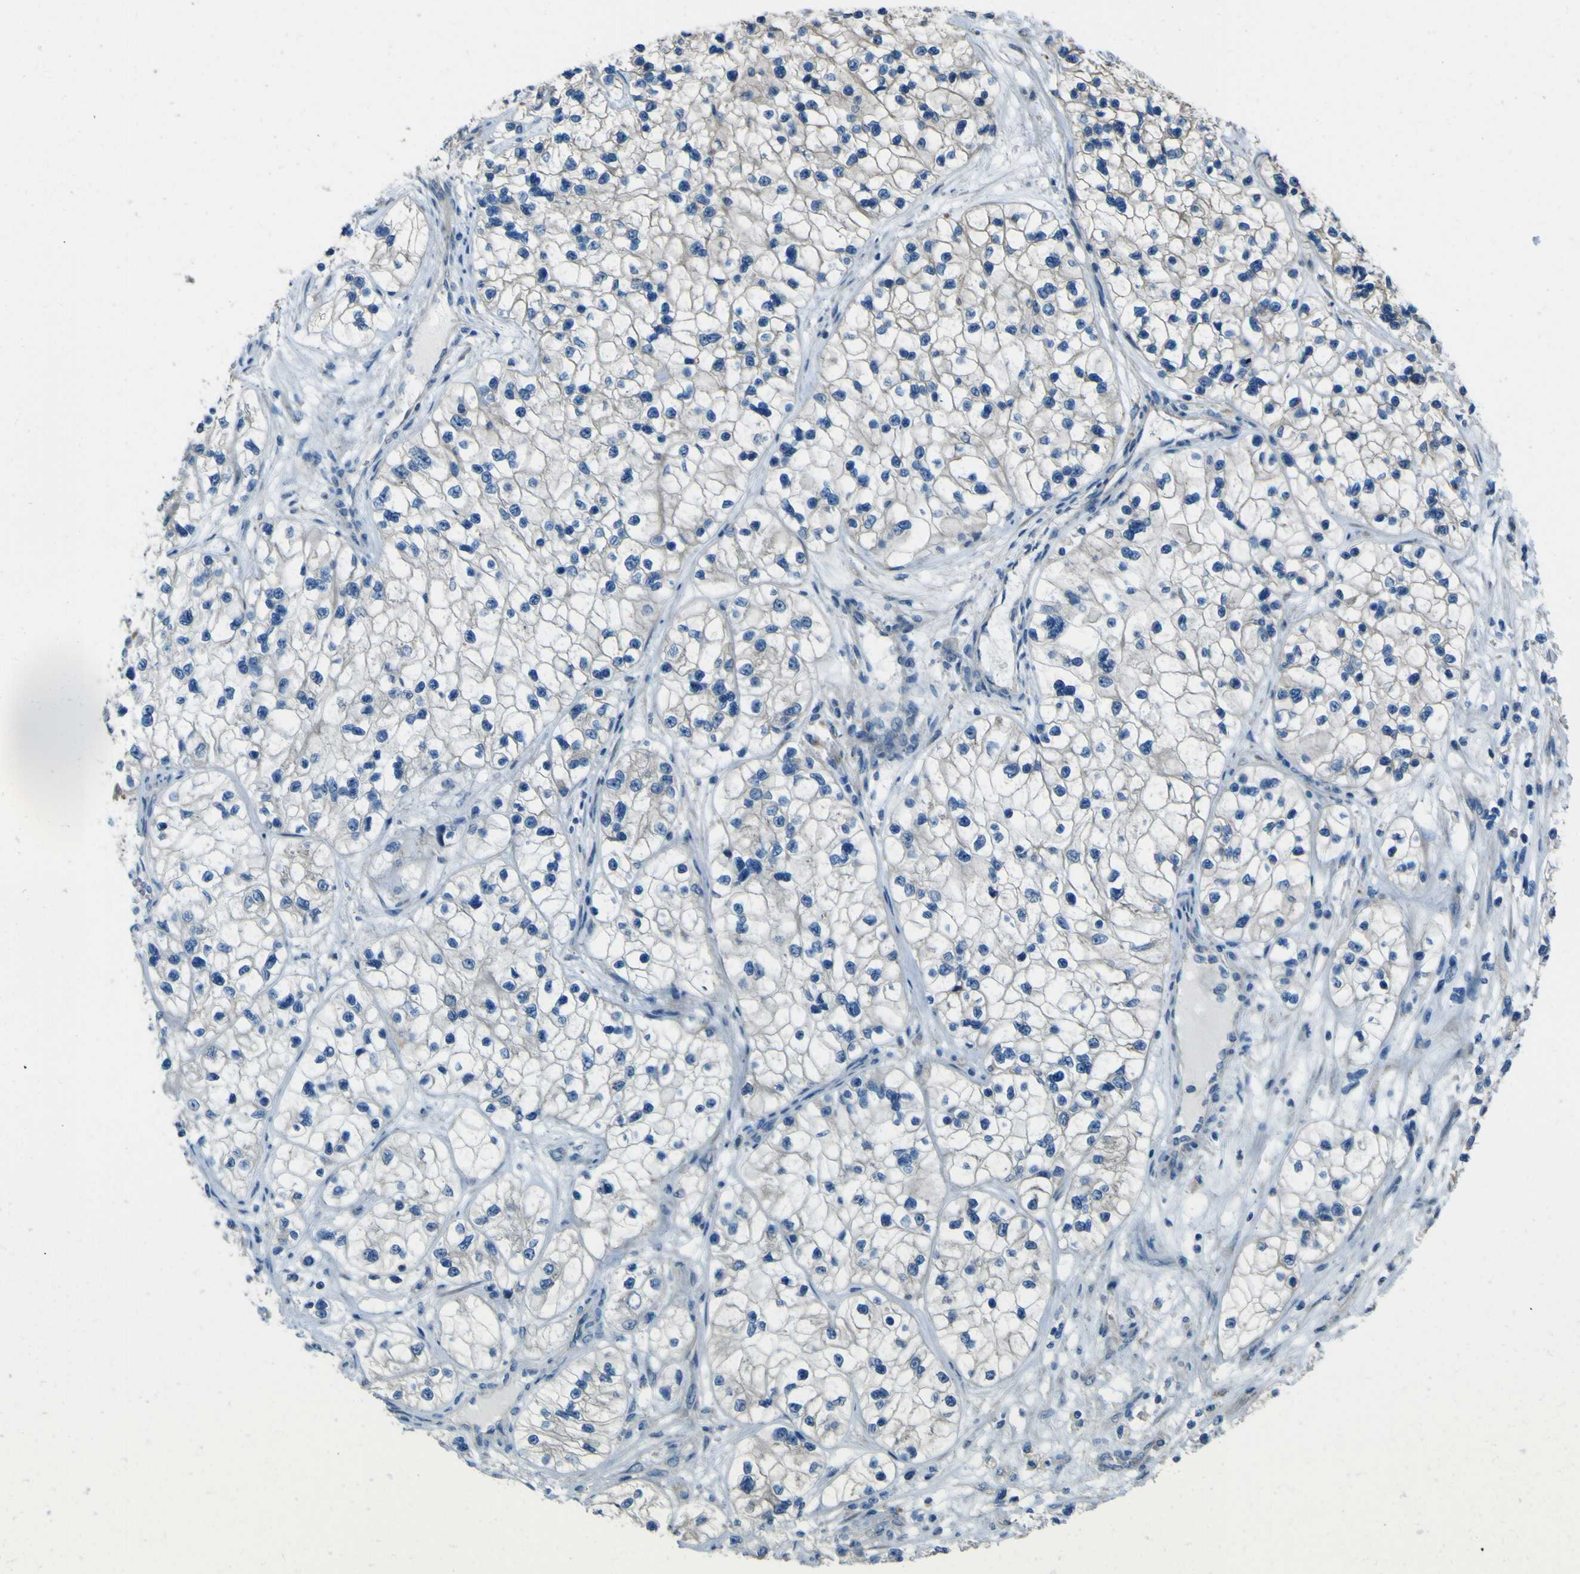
{"staining": {"intensity": "negative", "quantity": "none", "location": "none"}, "tissue": "renal cancer", "cell_type": "Tumor cells", "image_type": "cancer", "snomed": [{"axis": "morphology", "description": "Adenocarcinoma, NOS"}, {"axis": "topography", "description": "Kidney"}], "caption": "Histopathology image shows no significant protein positivity in tumor cells of adenocarcinoma (renal).", "gene": "NAALADL2", "patient": {"sex": "female", "age": 57}}